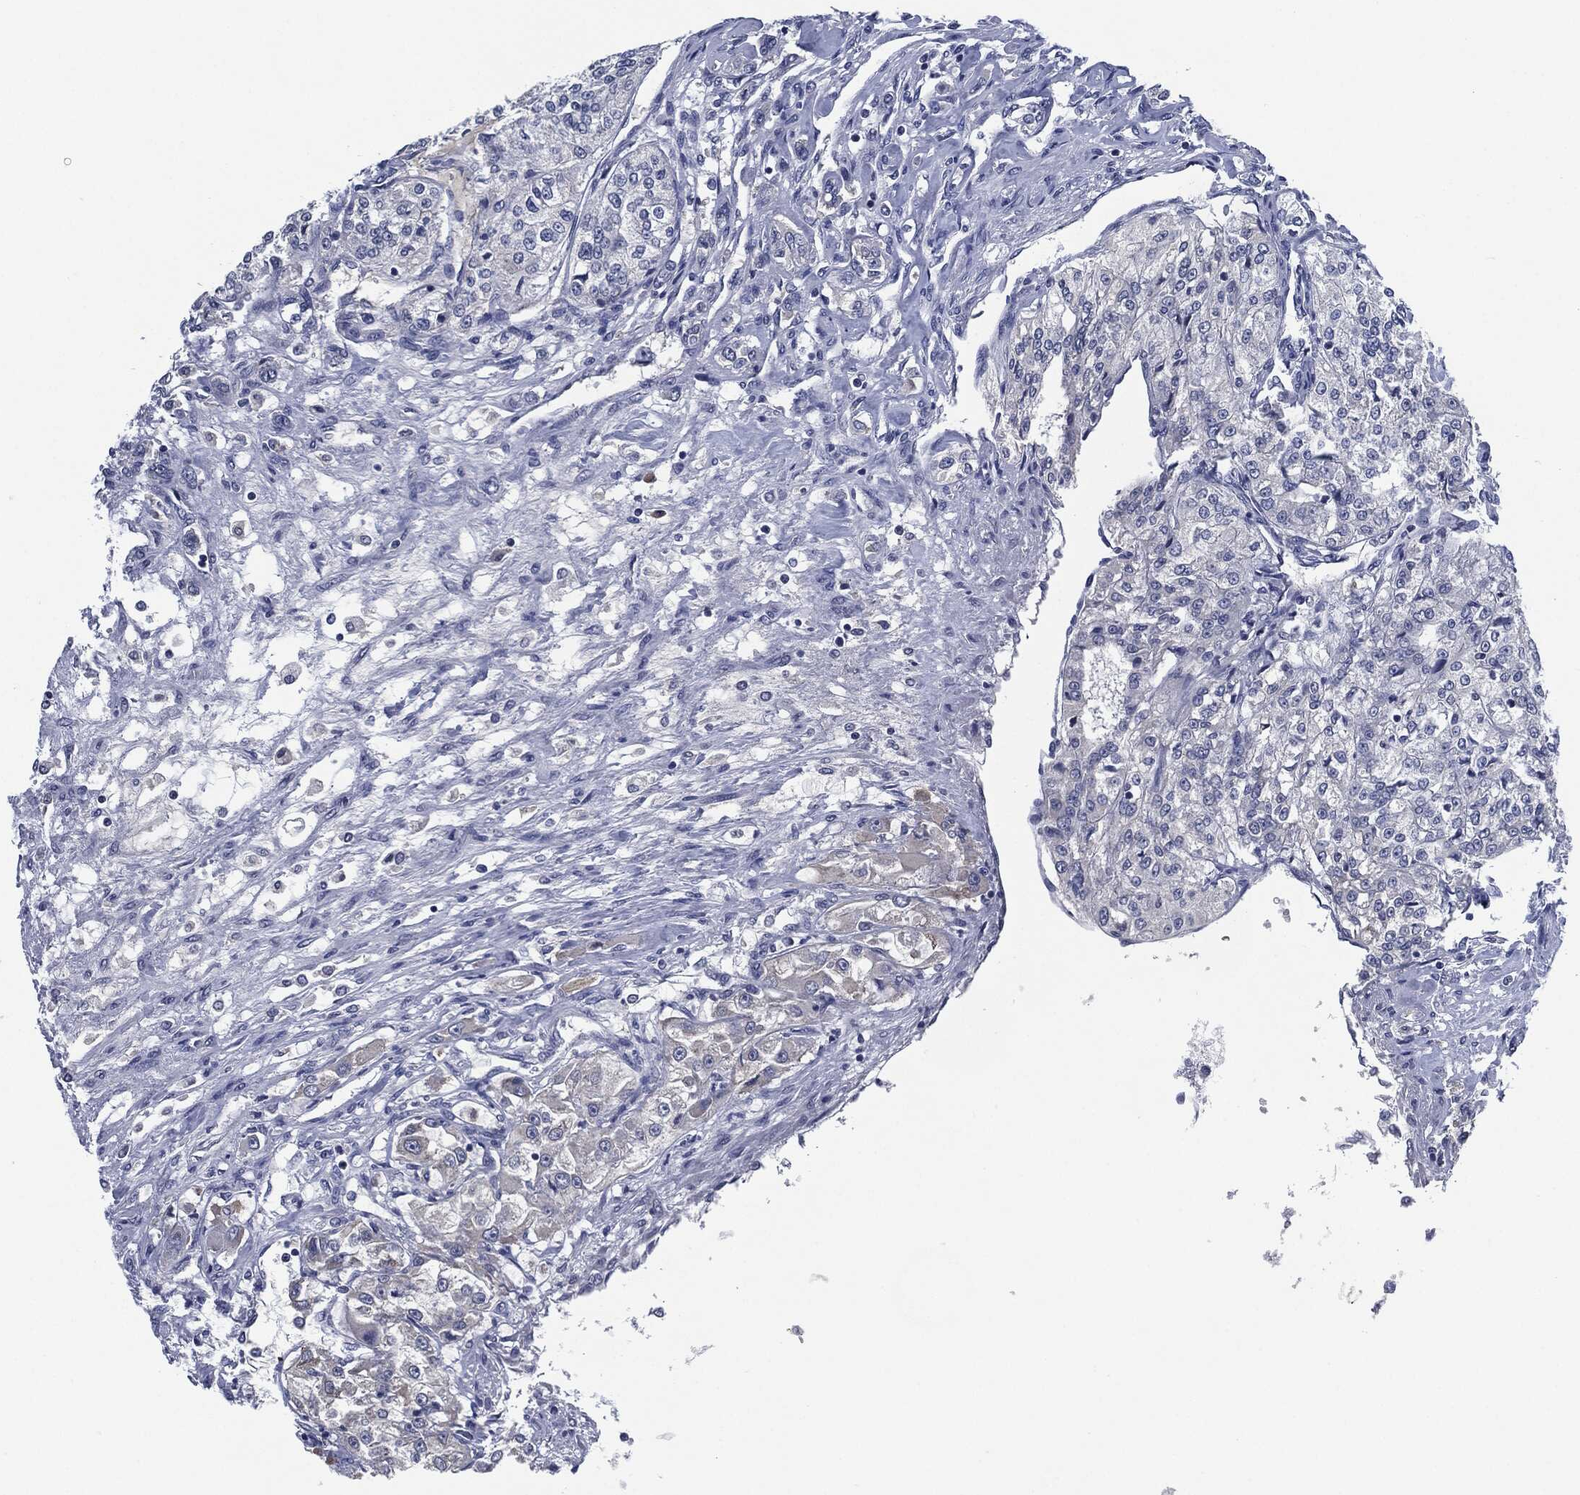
{"staining": {"intensity": "negative", "quantity": "none", "location": "none"}, "tissue": "renal cancer", "cell_type": "Tumor cells", "image_type": "cancer", "snomed": [{"axis": "morphology", "description": "Adenocarcinoma, NOS"}, {"axis": "topography", "description": "Kidney"}], "caption": "The IHC histopathology image has no significant staining in tumor cells of renal cancer (adenocarcinoma) tissue. (DAB (3,3'-diaminobenzidine) immunohistochemistry with hematoxylin counter stain).", "gene": "IL2RG", "patient": {"sex": "female", "age": 63}}